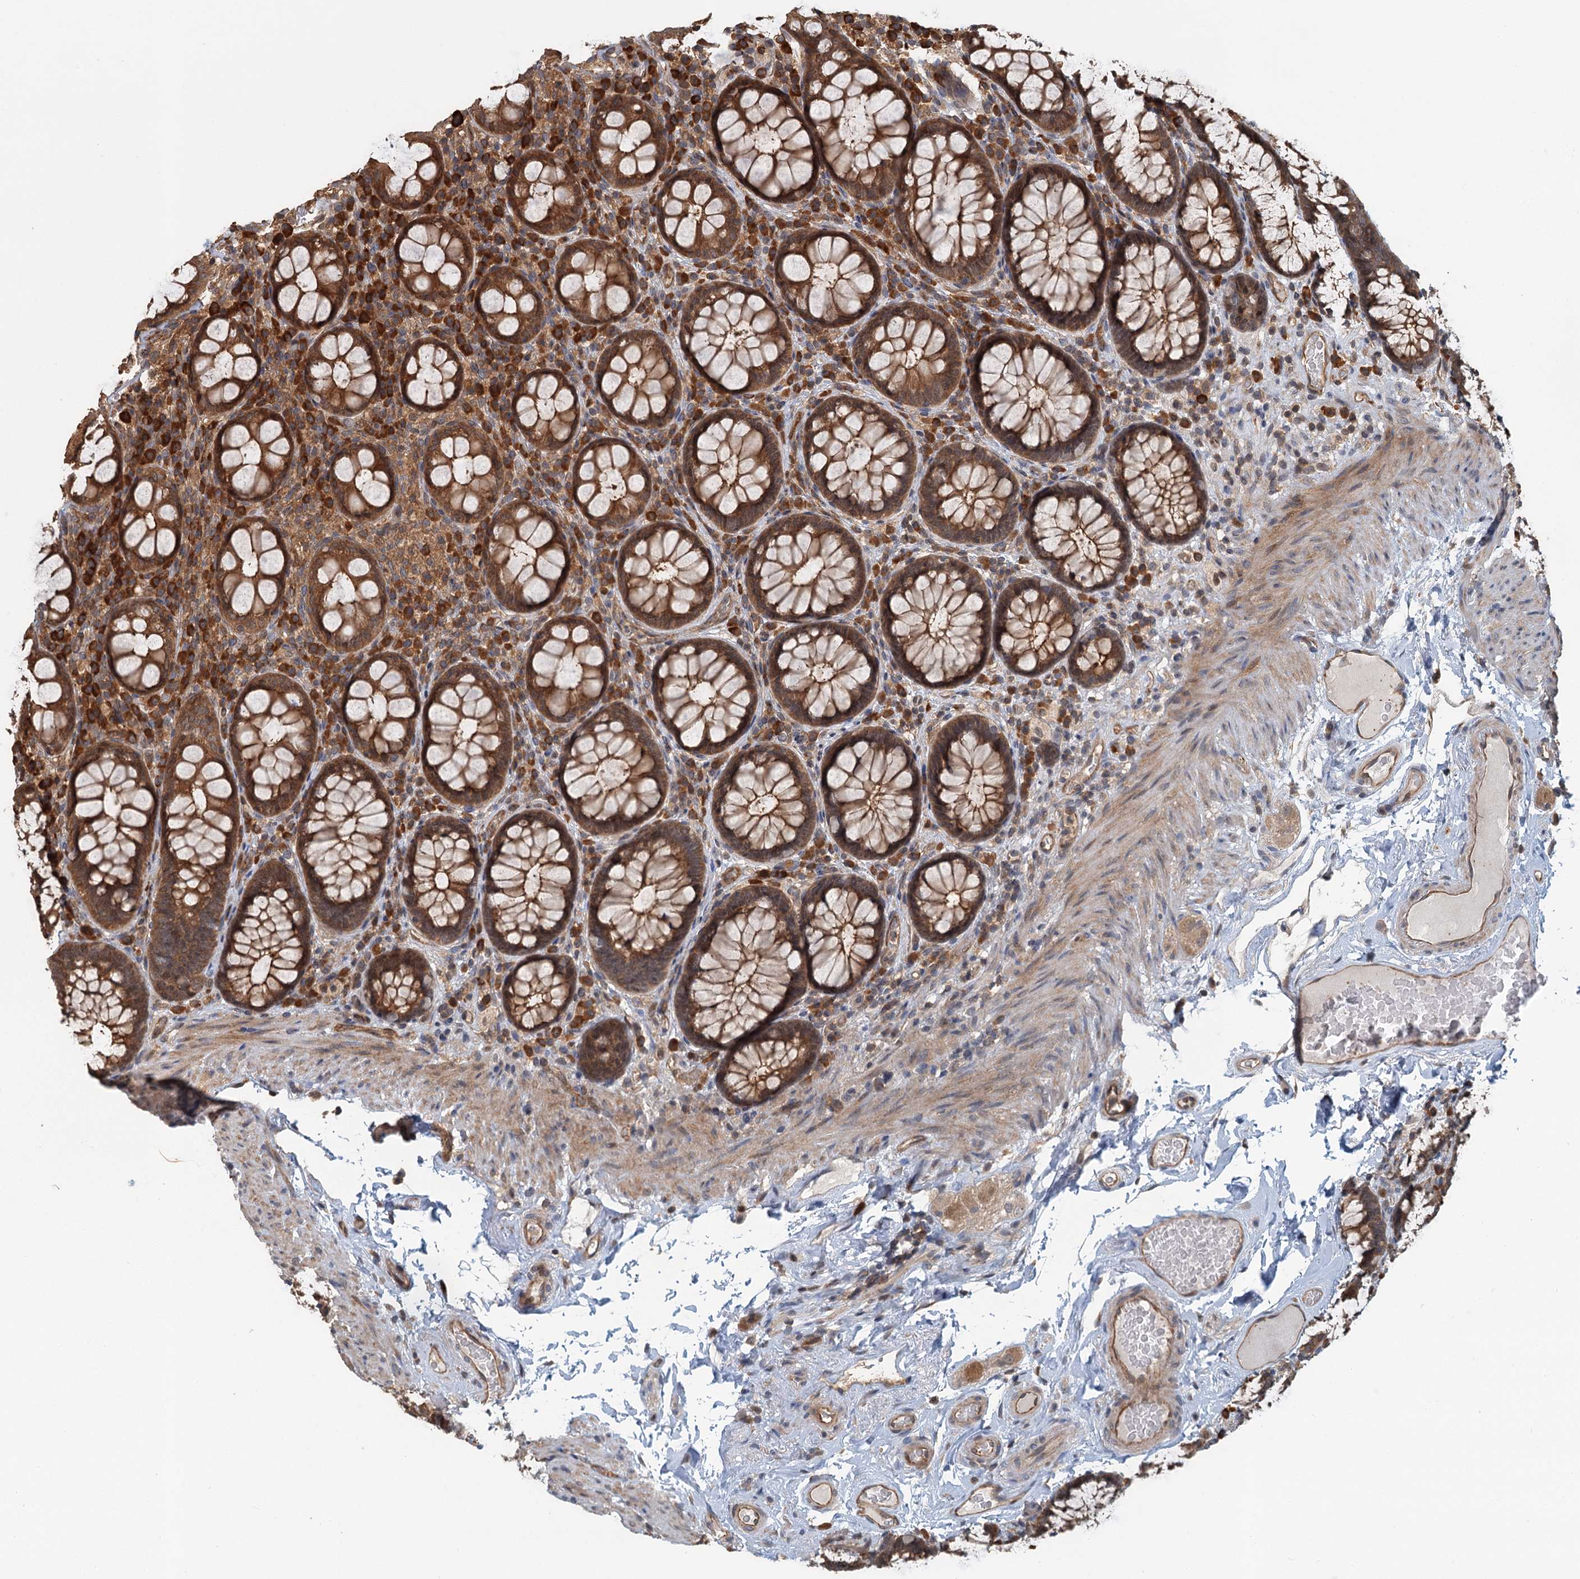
{"staining": {"intensity": "strong", "quantity": ">75%", "location": "cytoplasmic/membranous"}, "tissue": "rectum", "cell_type": "Glandular cells", "image_type": "normal", "snomed": [{"axis": "morphology", "description": "Normal tissue, NOS"}, {"axis": "topography", "description": "Rectum"}], "caption": "Immunohistochemistry image of normal rectum stained for a protein (brown), which demonstrates high levels of strong cytoplasmic/membranous staining in approximately >75% of glandular cells.", "gene": "ZNF527", "patient": {"sex": "male", "age": 83}}